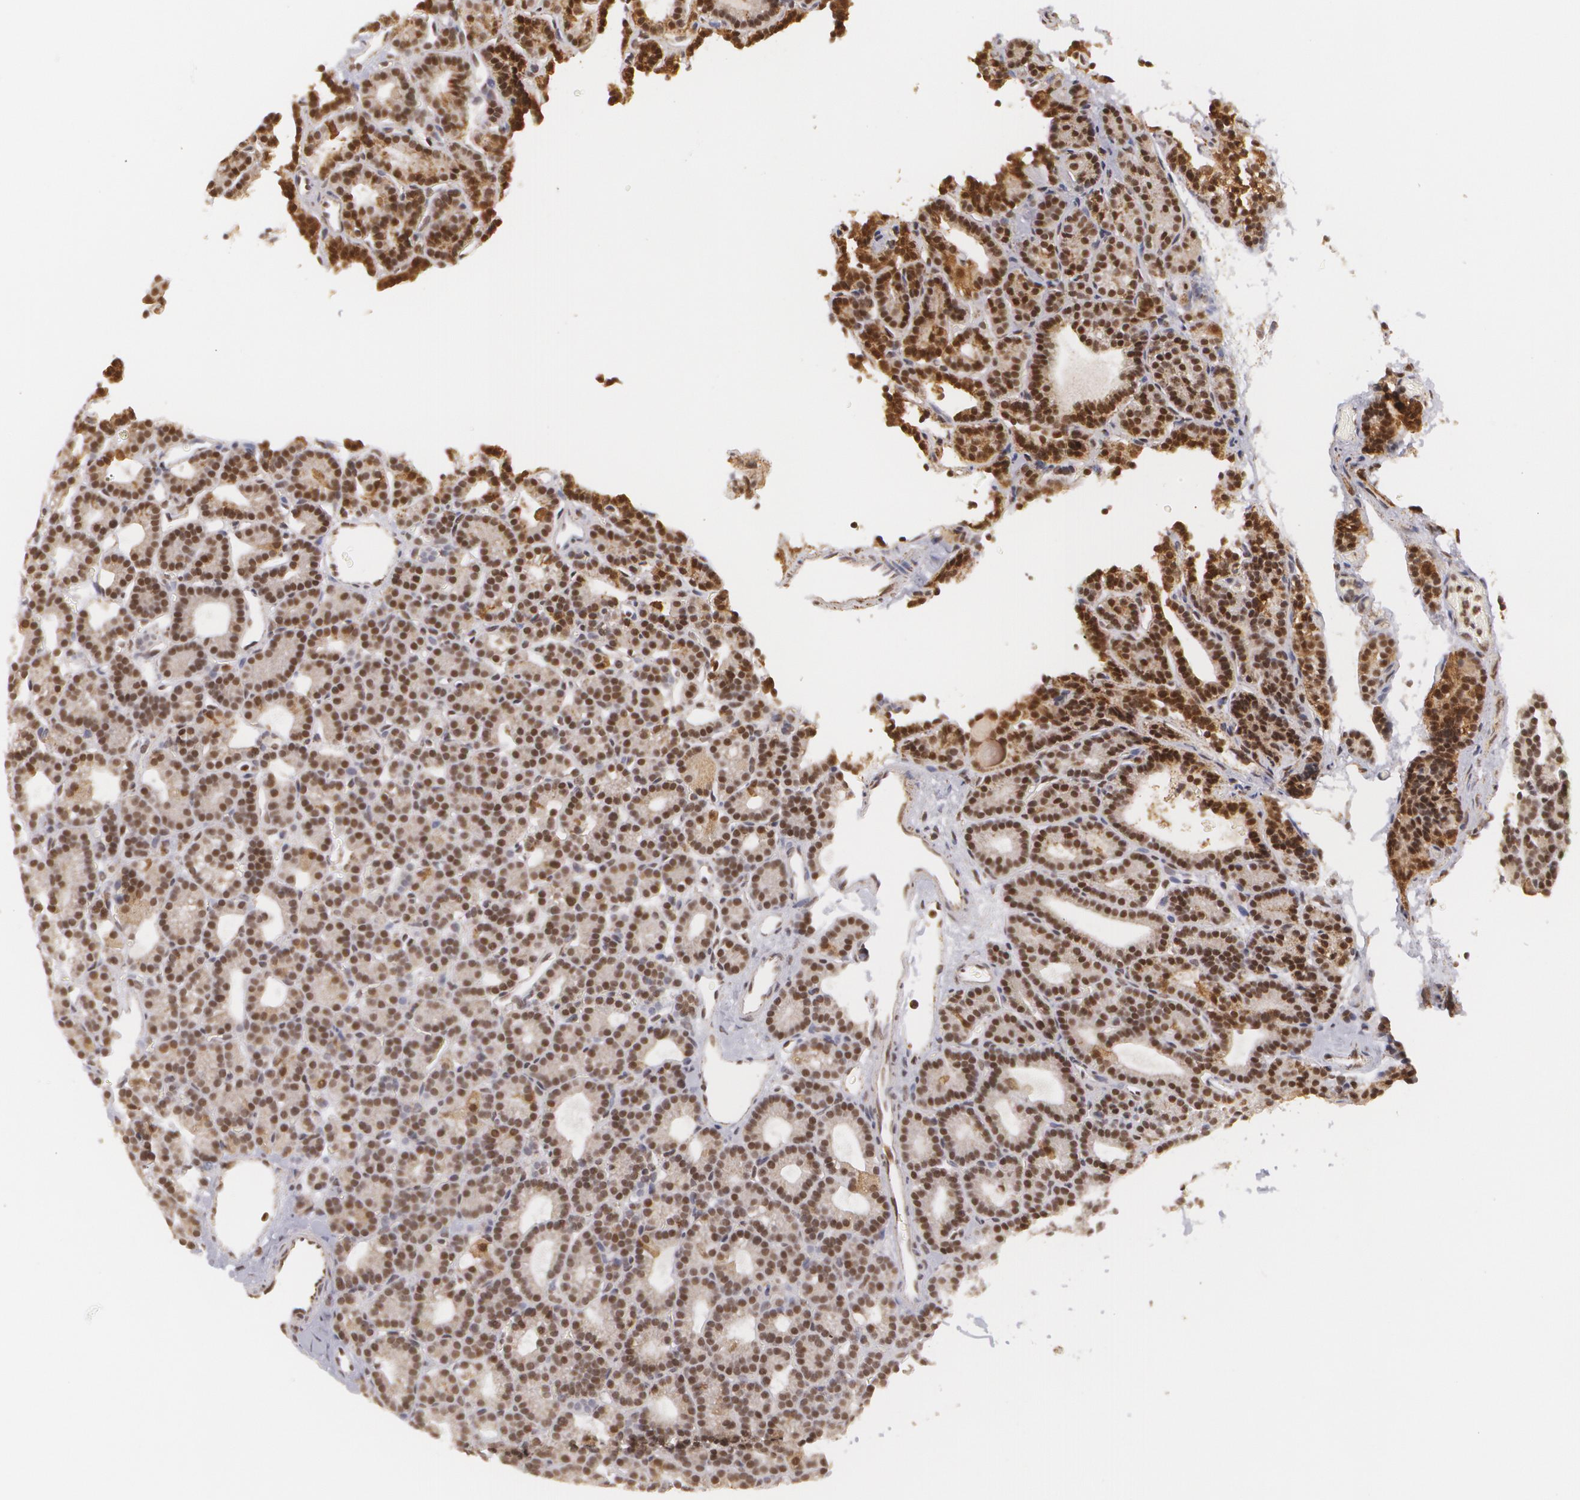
{"staining": {"intensity": "moderate", "quantity": ">75%", "location": "nuclear"}, "tissue": "parathyroid gland", "cell_type": "Glandular cells", "image_type": "normal", "snomed": [{"axis": "morphology", "description": "Normal tissue, NOS"}, {"axis": "topography", "description": "Parathyroid gland"}], "caption": "Immunohistochemistry histopathology image of benign parathyroid gland: human parathyroid gland stained using immunohistochemistry demonstrates medium levels of moderate protein expression localized specifically in the nuclear of glandular cells, appearing as a nuclear brown color.", "gene": "MXD1", "patient": {"sex": "male", "age": 85}}